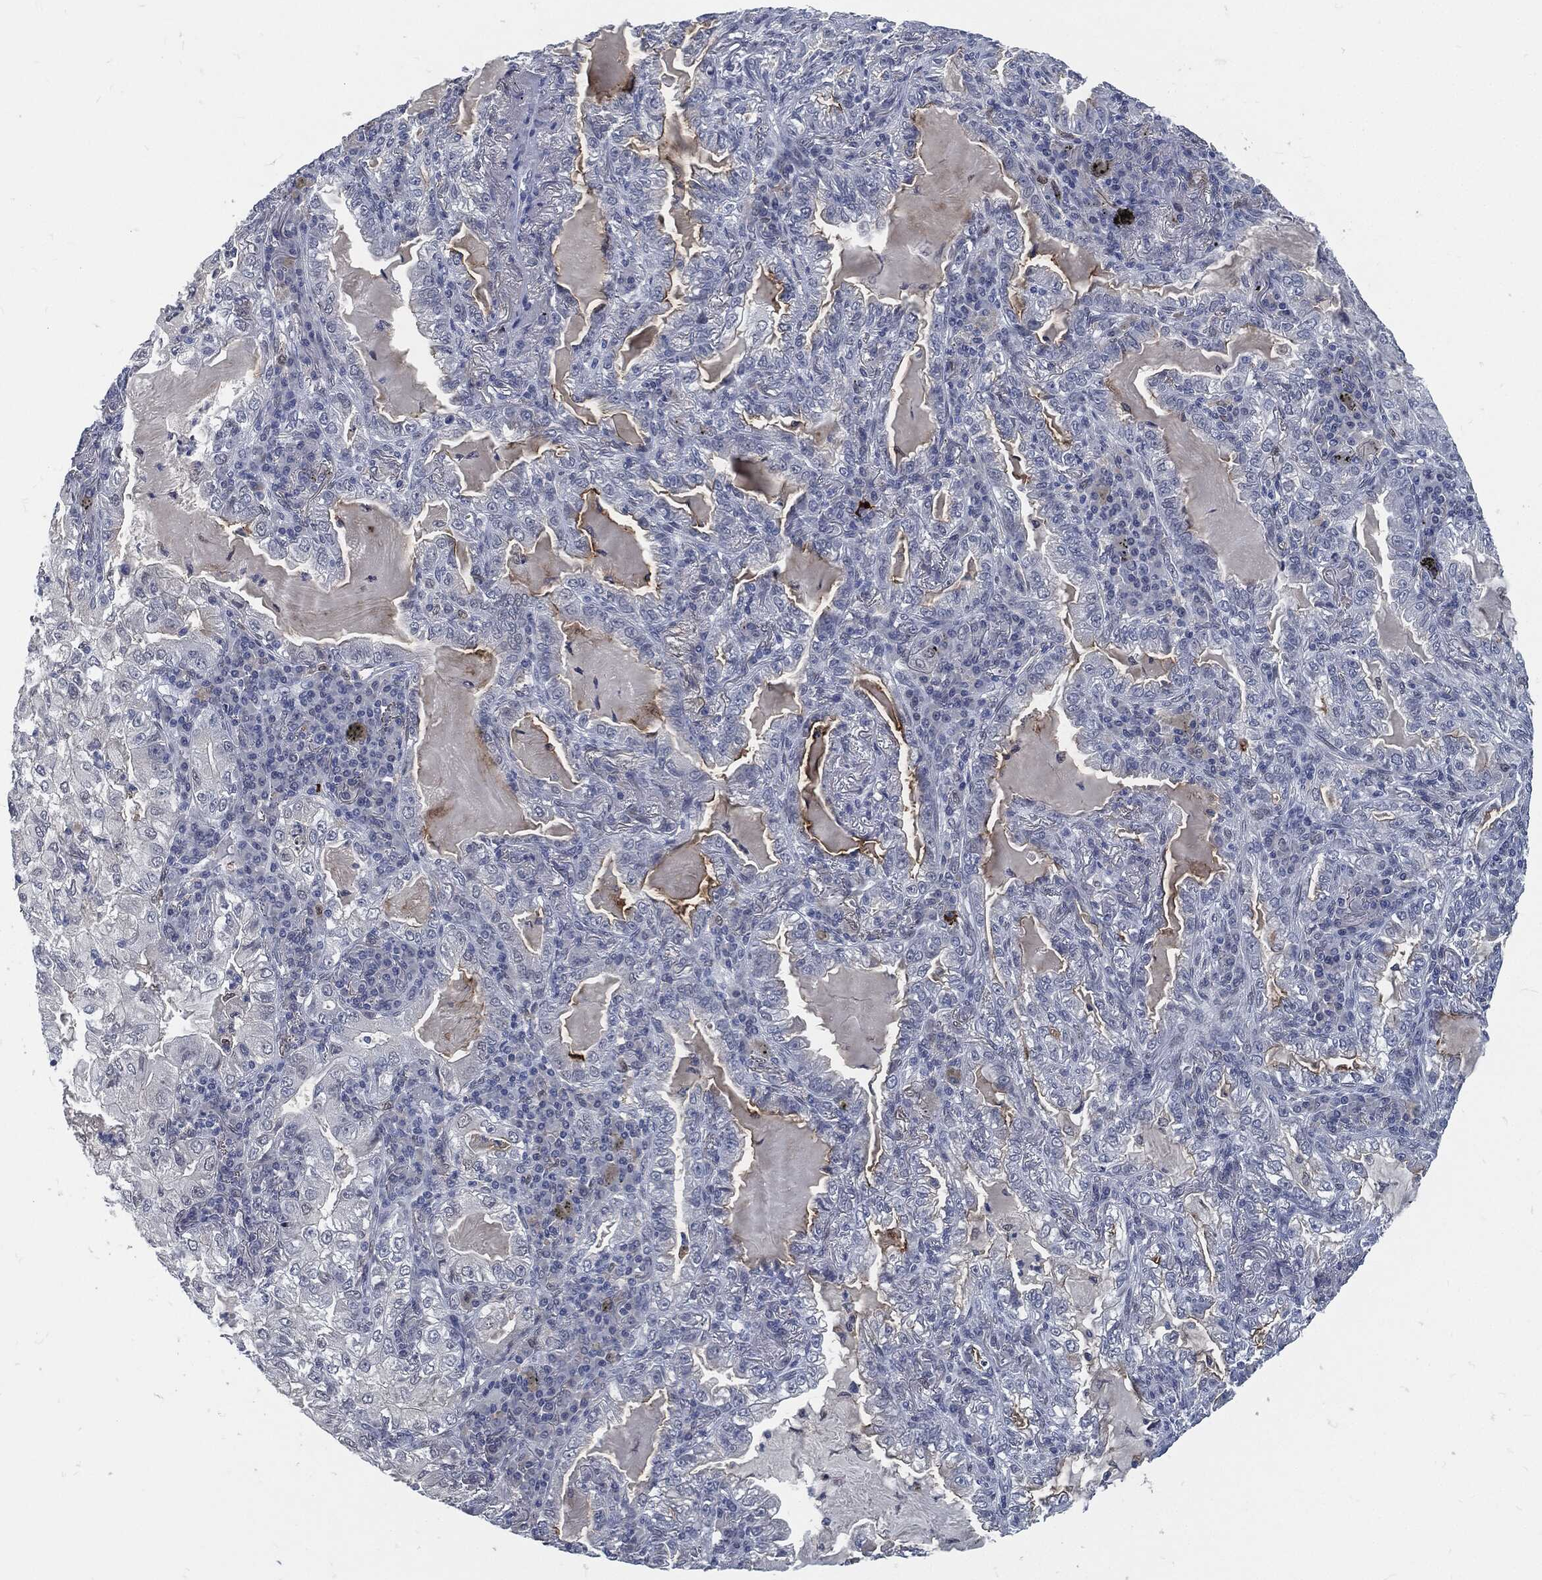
{"staining": {"intensity": "moderate", "quantity": "<25%", "location": "cytoplasmic/membranous"}, "tissue": "lung cancer", "cell_type": "Tumor cells", "image_type": "cancer", "snomed": [{"axis": "morphology", "description": "Adenocarcinoma, NOS"}, {"axis": "topography", "description": "Lung"}], "caption": "Approximately <25% of tumor cells in human lung adenocarcinoma show moderate cytoplasmic/membranous protein staining as visualized by brown immunohistochemical staining.", "gene": "PROM1", "patient": {"sex": "female", "age": 73}}